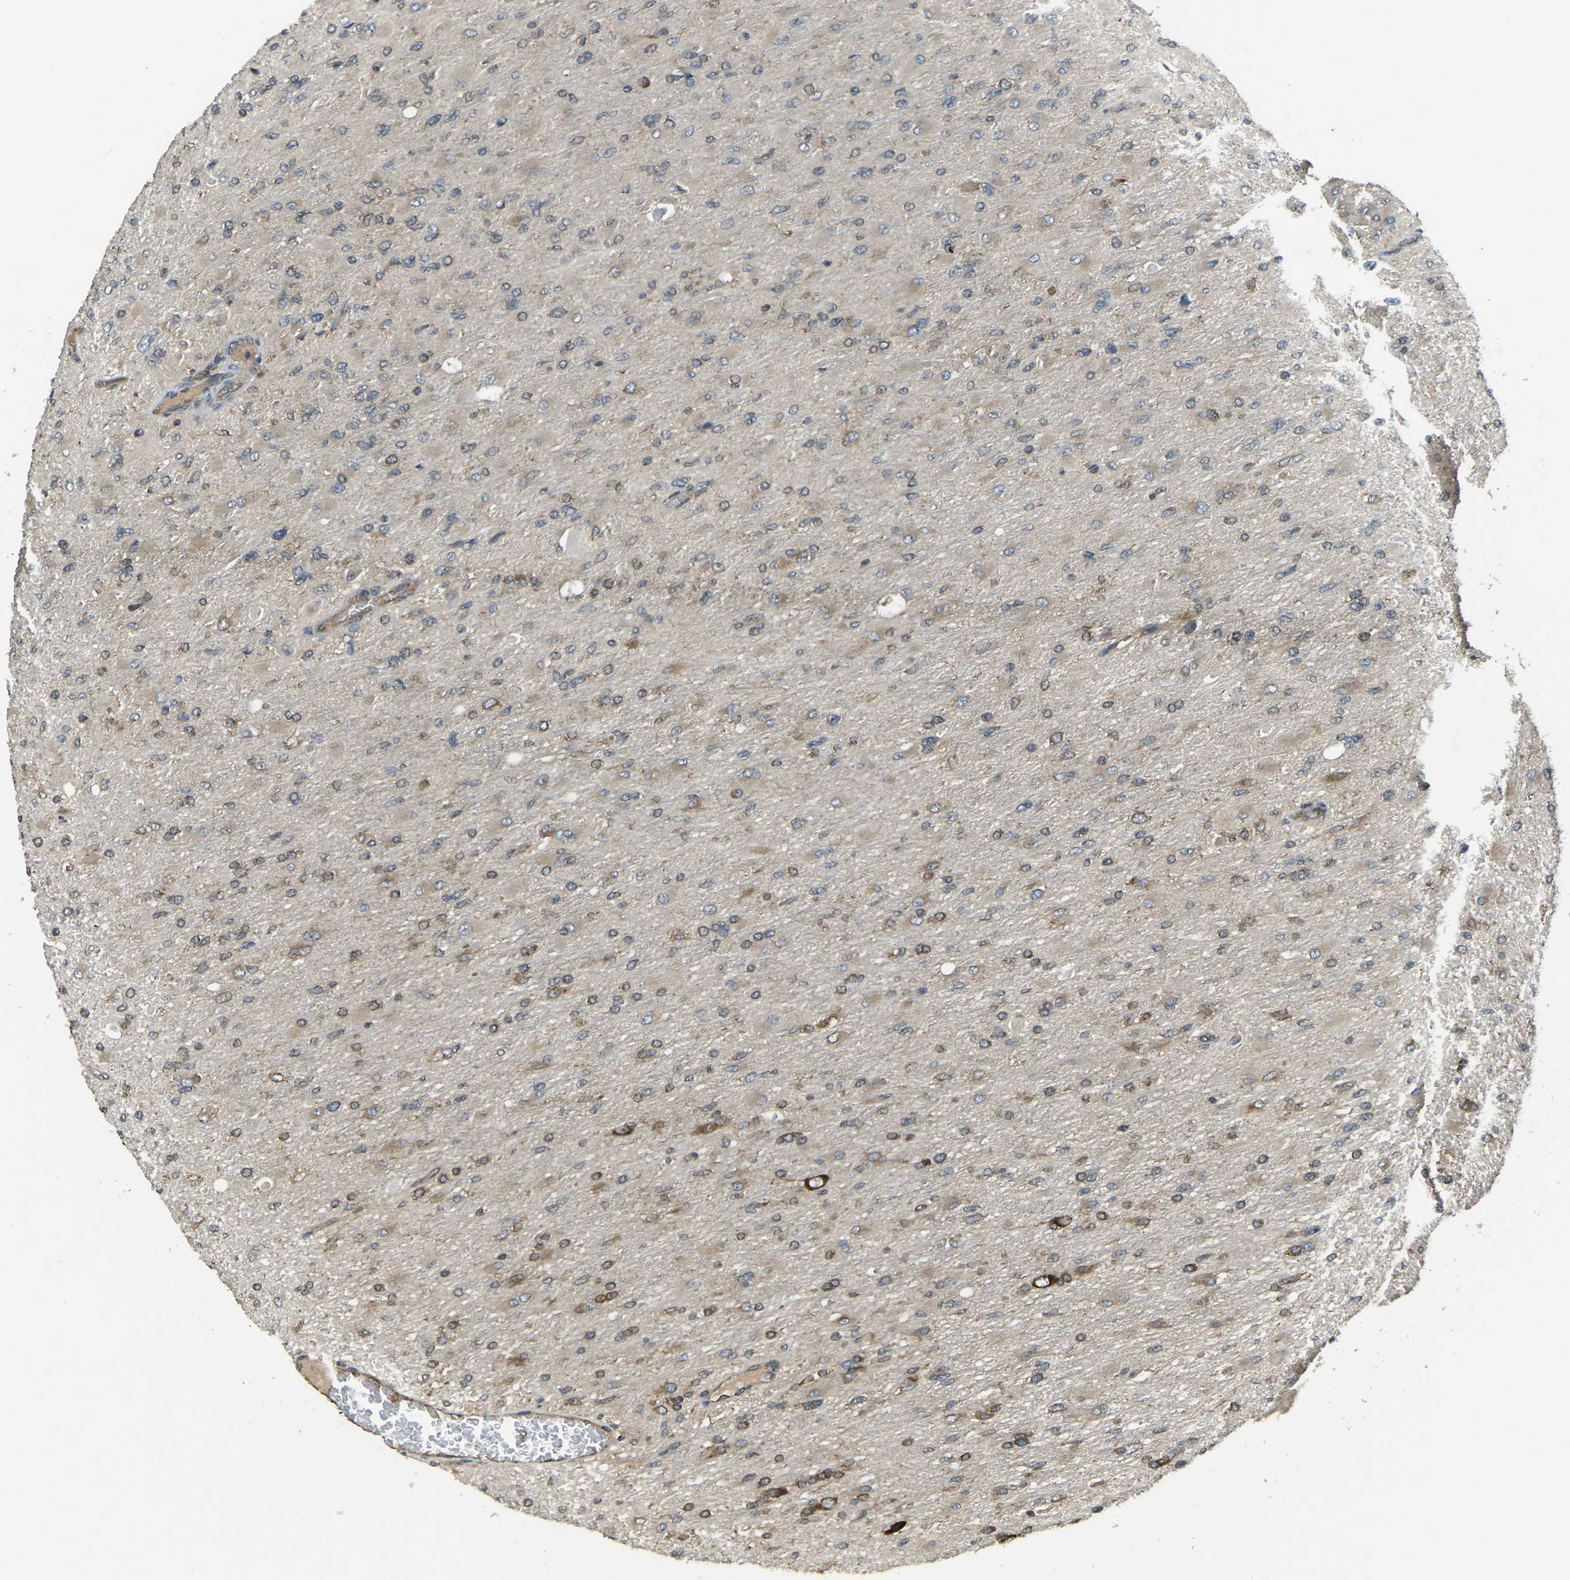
{"staining": {"intensity": "moderate", "quantity": "25%-75%", "location": "cytoplasmic/membranous"}, "tissue": "glioma", "cell_type": "Tumor cells", "image_type": "cancer", "snomed": [{"axis": "morphology", "description": "Glioma, malignant, High grade"}, {"axis": "topography", "description": "Cerebral cortex"}], "caption": "Immunohistochemical staining of glioma demonstrates medium levels of moderate cytoplasmic/membranous protein positivity in about 25%-75% of tumor cells. The staining is performed using DAB (3,3'-diaminobenzidine) brown chromogen to label protein expression. The nuclei are counter-stained blue using hematoxylin.", "gene": "AIMP1", "patient": {"sex": "female", "age": 36}}